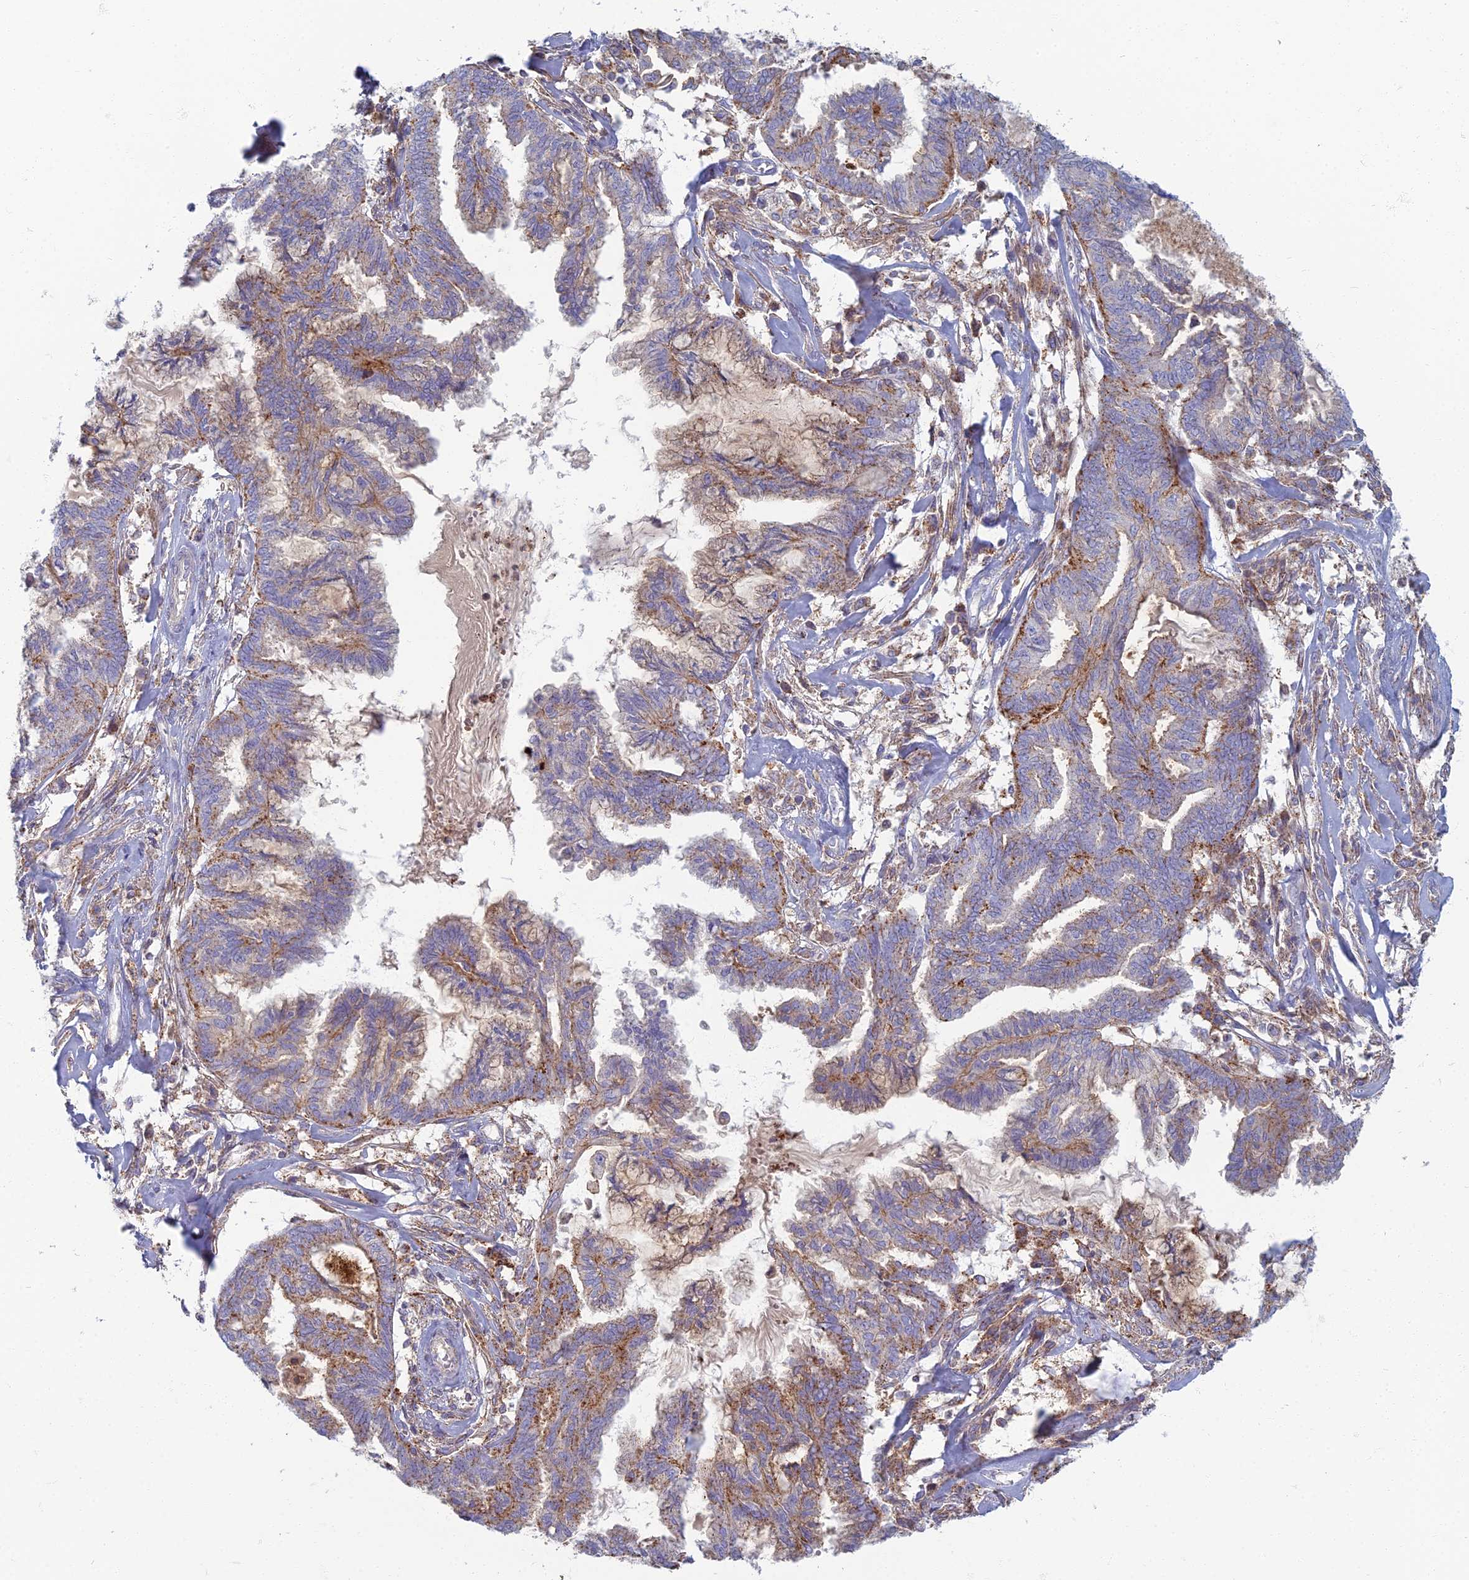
{"staining": {"intensity": "weak", "quantity": "25%-75%", "location": "cytoplasmic/membranous"}, "tissue": "endometrial cancer", "cell_type": "Tumor cells", "image_type": "cancer", "snomed": [{"axis": "morphology", "description": "Adenocarcinoma, NOS"}, {"axis": "topography", "description": "Endometrium"}], "caption": "High-magnification brightfield microscopy of endometrial cancer (adenocarcinoma) stained with DAB (3,3'-diaminobenzidine) (brown) and counterstained with hematoxylin (blue). tumor cells exhibit weak cytoplasmic/membranous positivity is present in about25%-75% of cells.", "gene": "CHMP4B", "patient": {"sex": "female", "age": 86}}